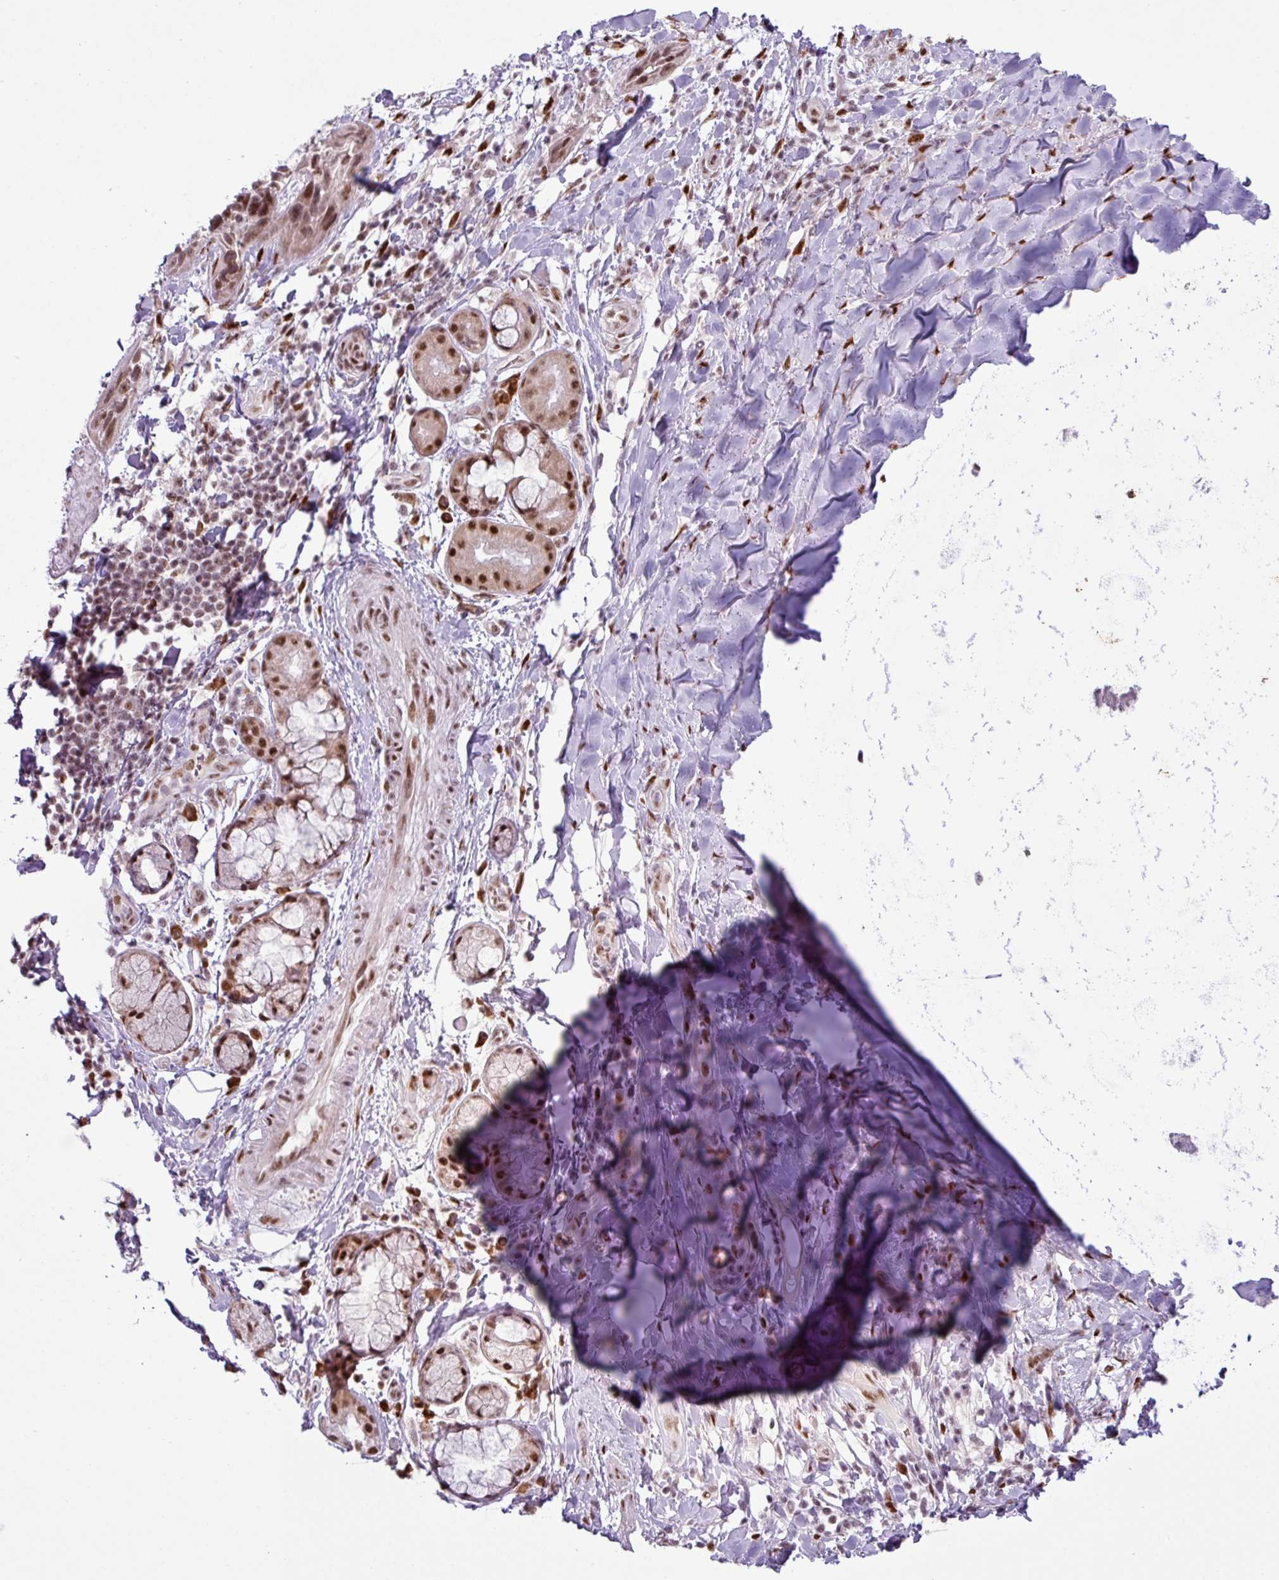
{"staining": {"intensity": "weak", "quantity": ">75%", "location": "cytoplasmic/membranous"}, "tissue": "soft tissue", "cell_type": "Chondrocytes", "image_type": "normal", "snomed": [{"axis": "morphology", "description": "Normal tissue, NOS"}, {"axis": "morphology", "description": "Squamous cell carcinoma, NOS"}, {"axis": "topography", "description": "Bronchus"}, {"axis": "topography", "description": "Lung"}], "caption": "Unremarkable soft tissue demonstrates weak cytoplasmic/membranous staining in approximately >75% of chondrocytes (brown staining indicates protein expression, while blue staining denotes nuclei)..", "gene": "PRDM5", "patient": {"sex": "female", "age": 70}}